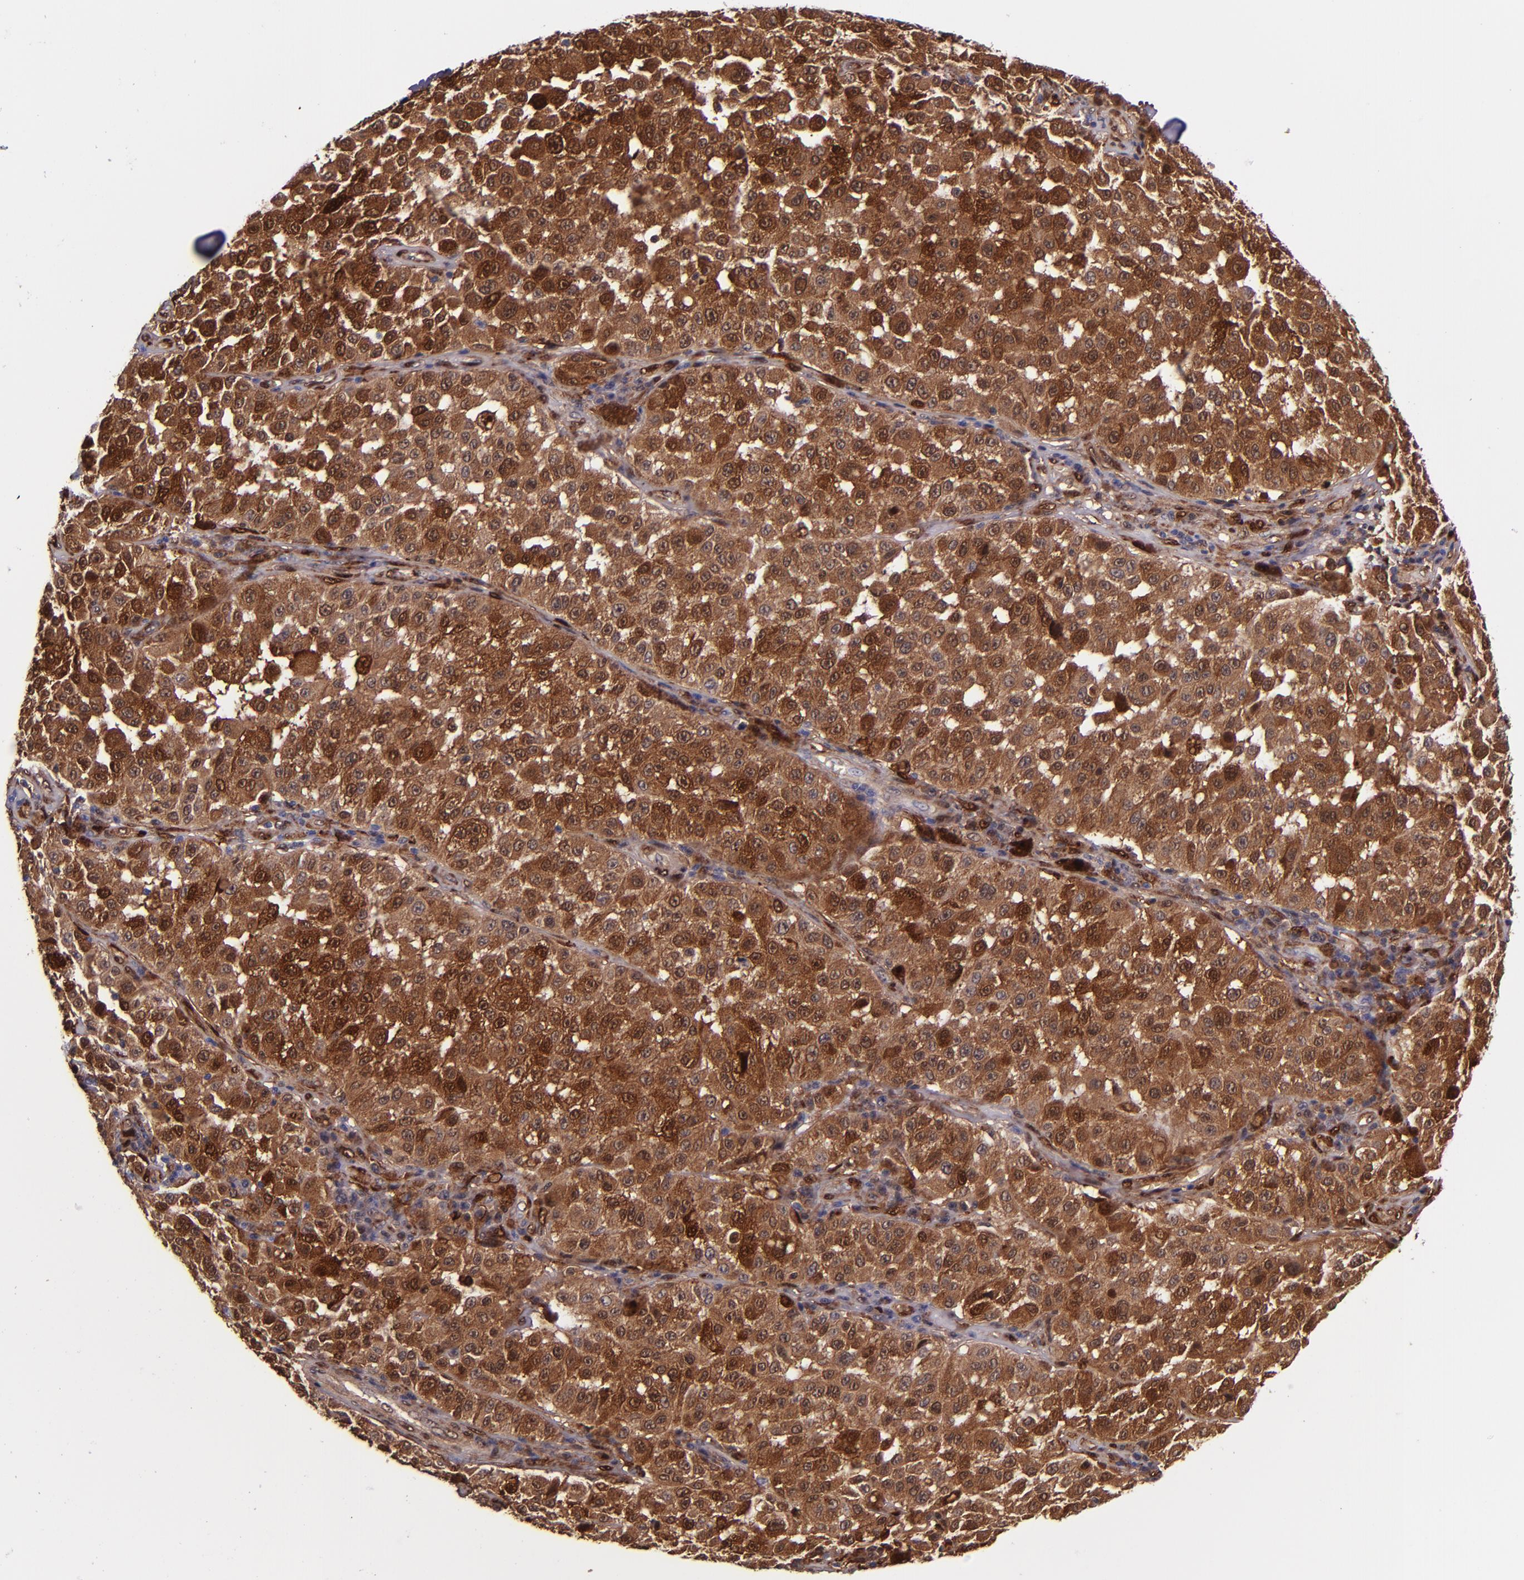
{"staining": {"intensity": "strong", "quantity": ">75%", "location": "cytoplasmic/membranous"}, "tissue": "melanoma", "cell_type": "Tumor cells", "image_type": "cancer", "snomed": [{"axis": "morphology", "description": "Malignant melanoma, NOS"}, {"axis": "topography", "description": "Skin"}], "caption": "DAB (3,3'-diaminobenzidine) immunohistochemical staining of malignant melanoma displays strong cytoplasmic/membranous protein staining in approximately >75% of tumor cells. The staining is performed using DAB brown chromogen to label protein expression. The nuclei are counter-stained blue using hematoxylin.", "gene": "LGALS1", "patient": {"sex": "female", "age": 64}}